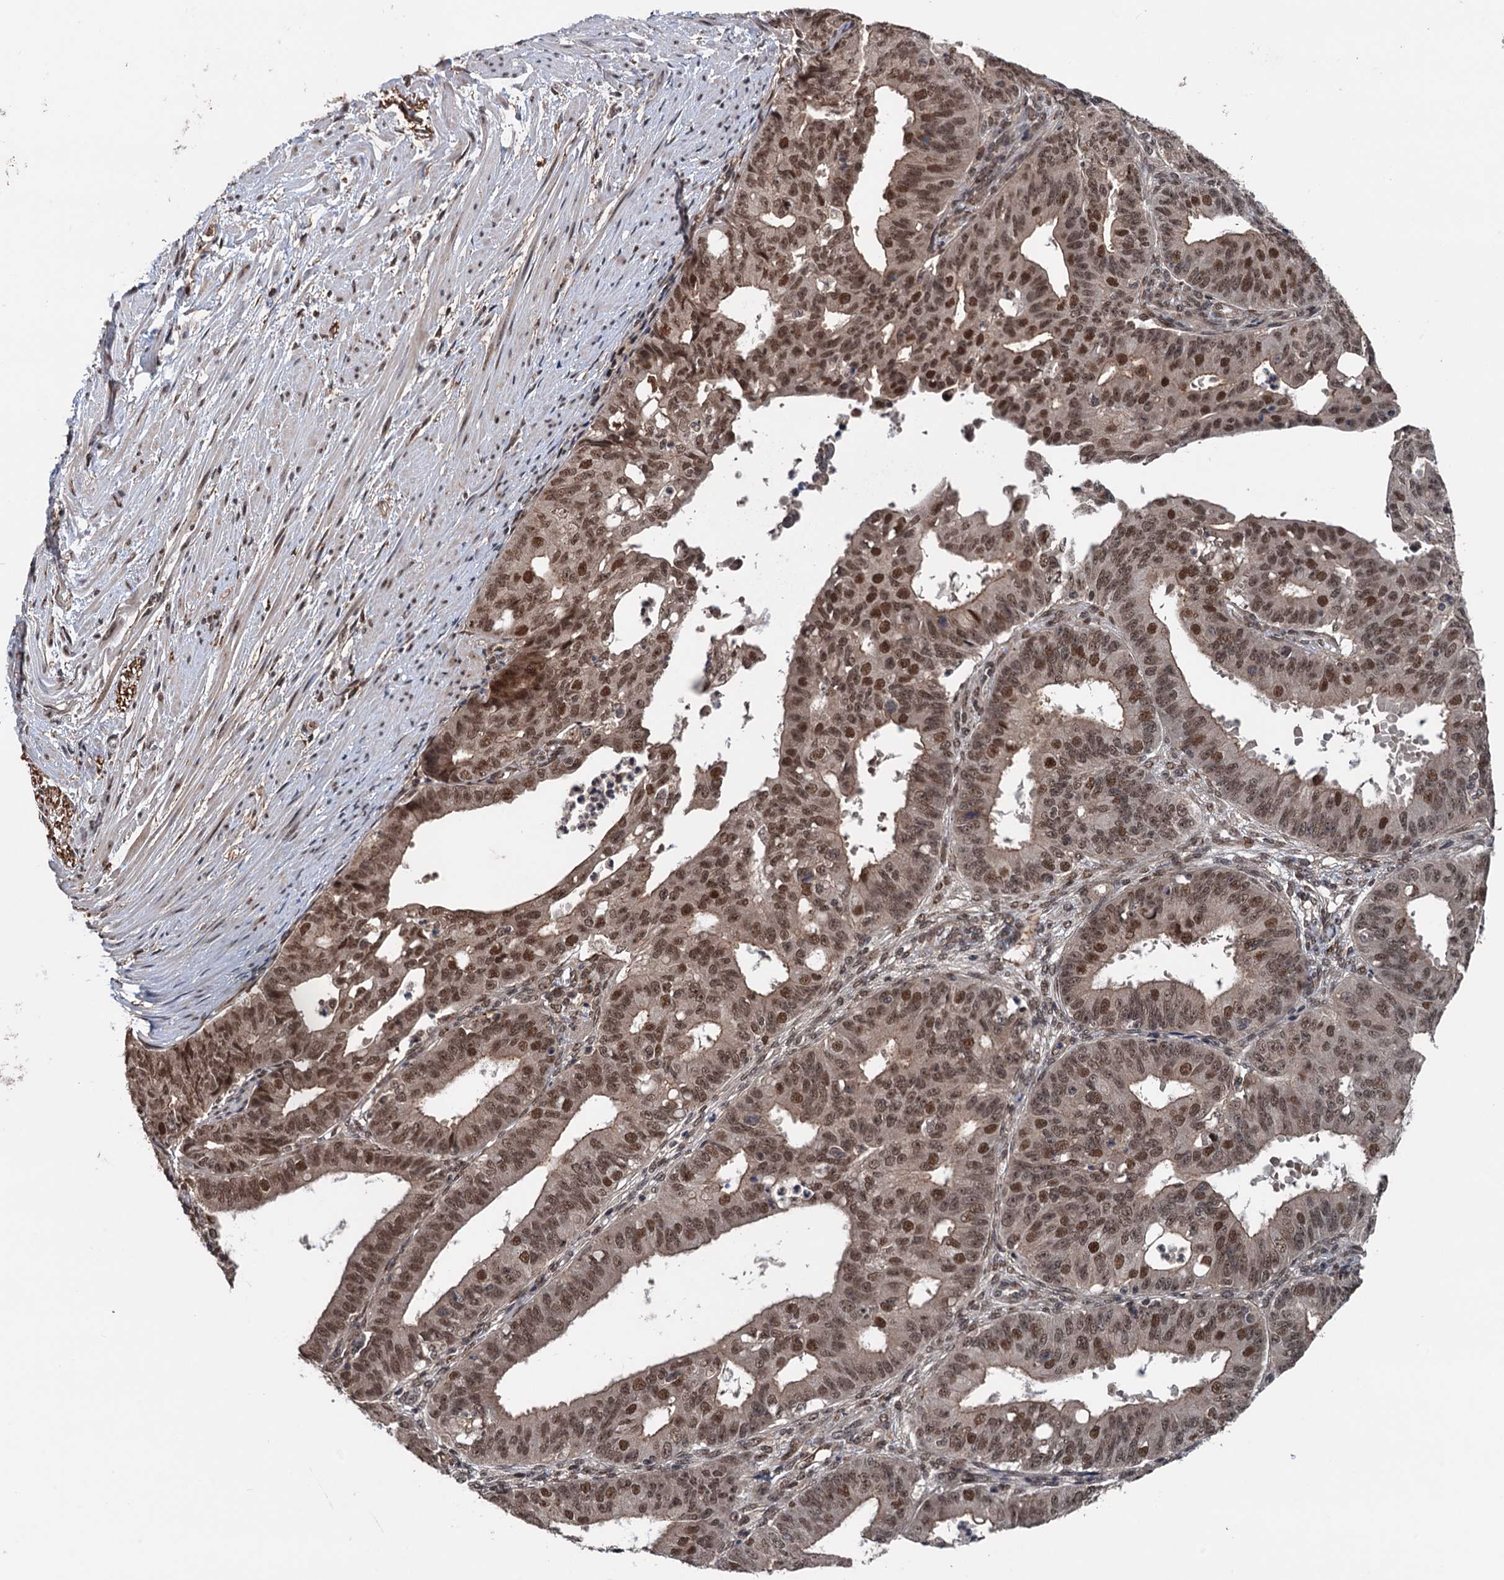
{"staining": {"intensity": "moderate", "quantity": ">75%", "location": "cytoplasmic/membranous,nuclear"}, "tissue": "ovarian cancer", "cell_type": "Tumor cells", "image_type": "cancer", "snomed": [{"axis": "morphology", "description": "Carcinoma, endometroid"}, {"axis": "topography", "description": "Appendix"}, {"axis": "topography", "description": "Ovary"}], "caption": "Tumor cells demonstrate moderate cytoplasmic/membranous and nuclear staining in about >75% of cells in ovarian endometroid carcinoma. The staining was performed using DAB, with brown indicating positive protein expression. Nuclei are stained blue with hematoxylin.", "gene": "RASSF4", "patient": {"sex": "female", "age": 42}}